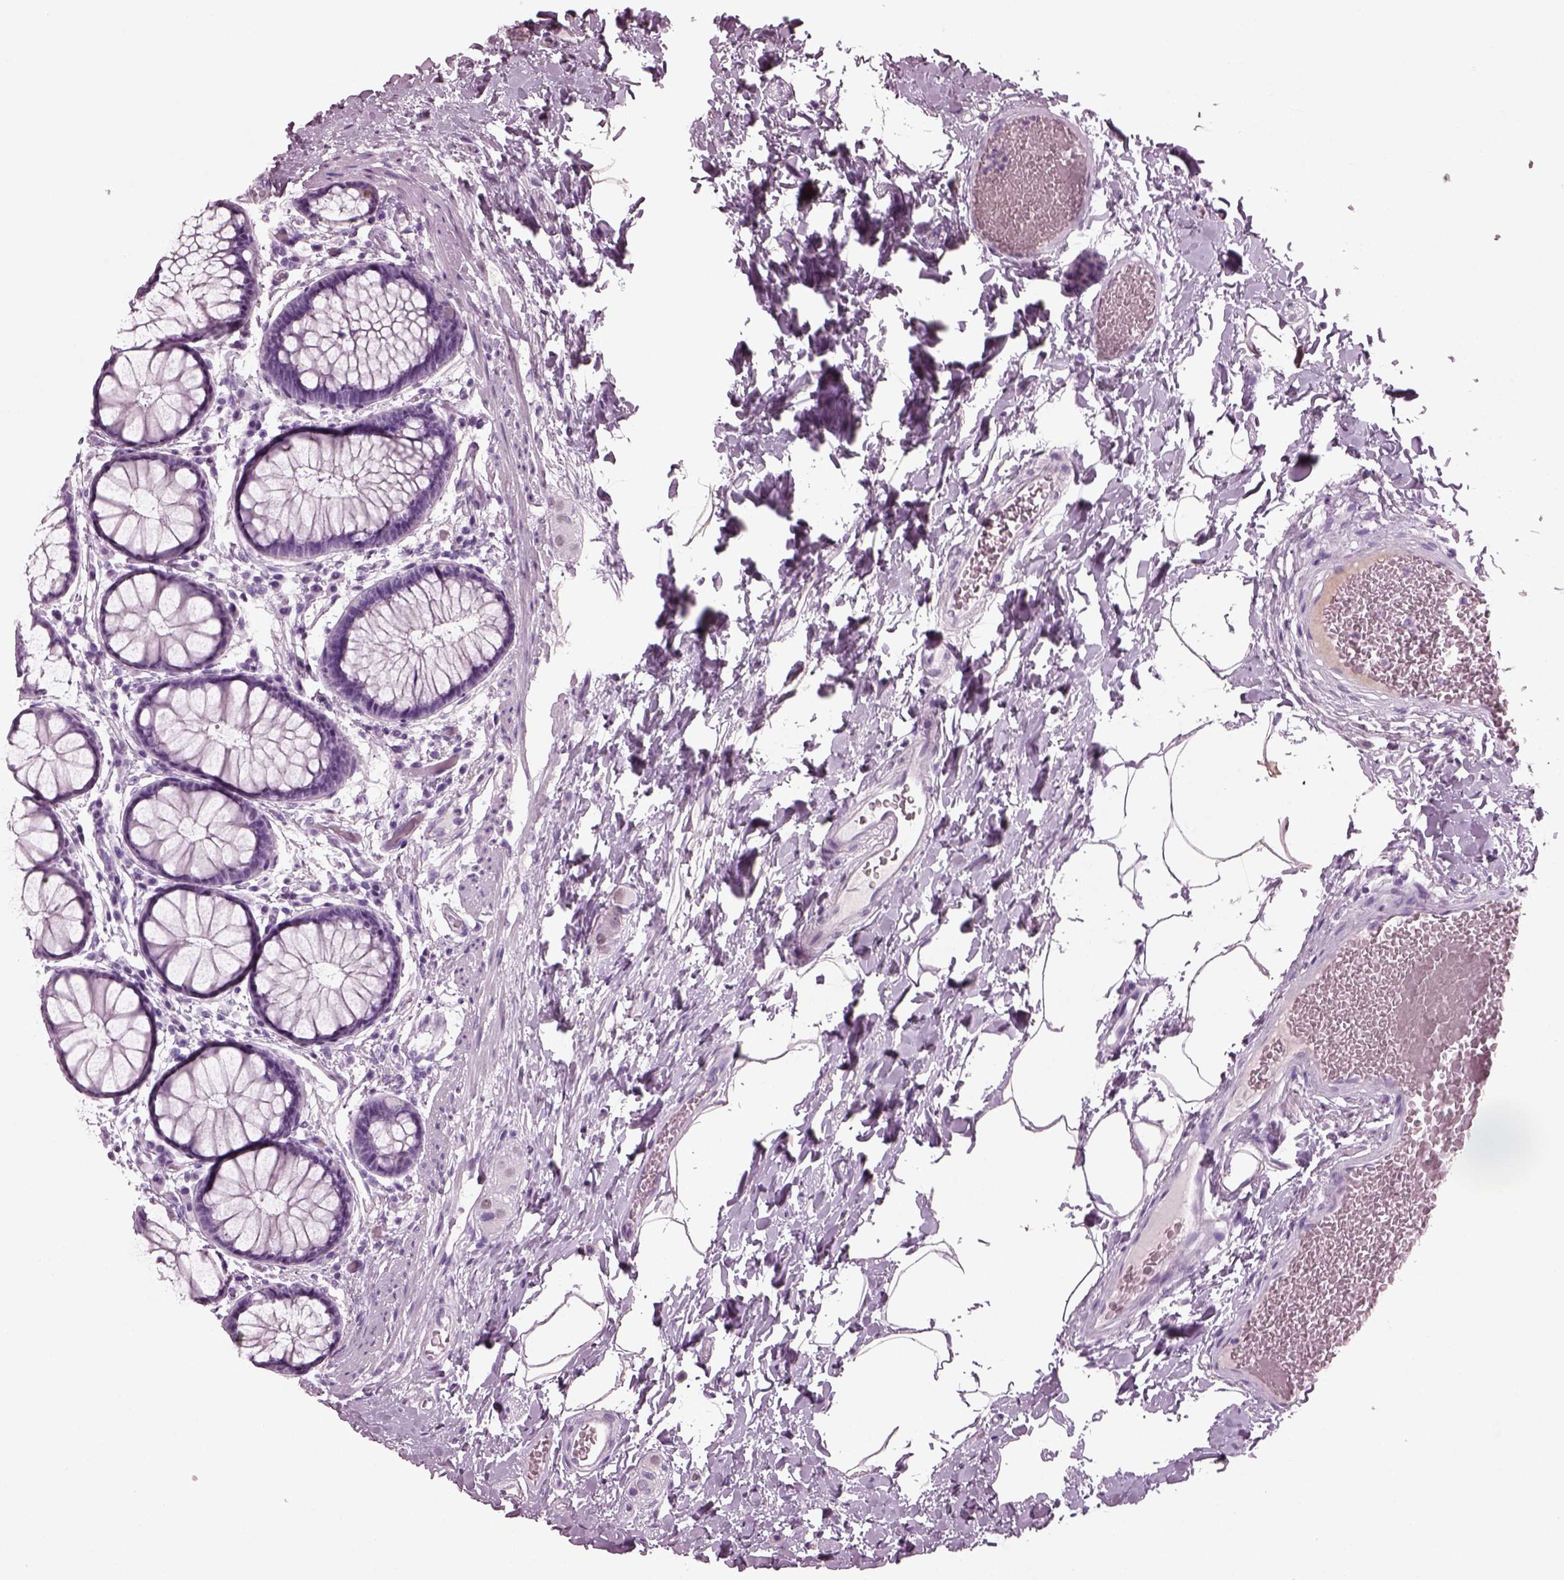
{"staining": {"intensity": "negative", "quantity": "none", "location": "none"}, "tissue": "rectum", "cell_type": "Glandular cells", "image_type": "normal", "snomed": [{"axis": "morphology", "description": "Normal tissue, NOS"}, {"axis": "topography", "description": "Rectum"}], "caption": "DAB immunohistochemical staining of unremarkable human rectum displays no significant staining in glandular cells.", "gene": "KRTAP3", "patient": {"sex": "female", "age": 62}}